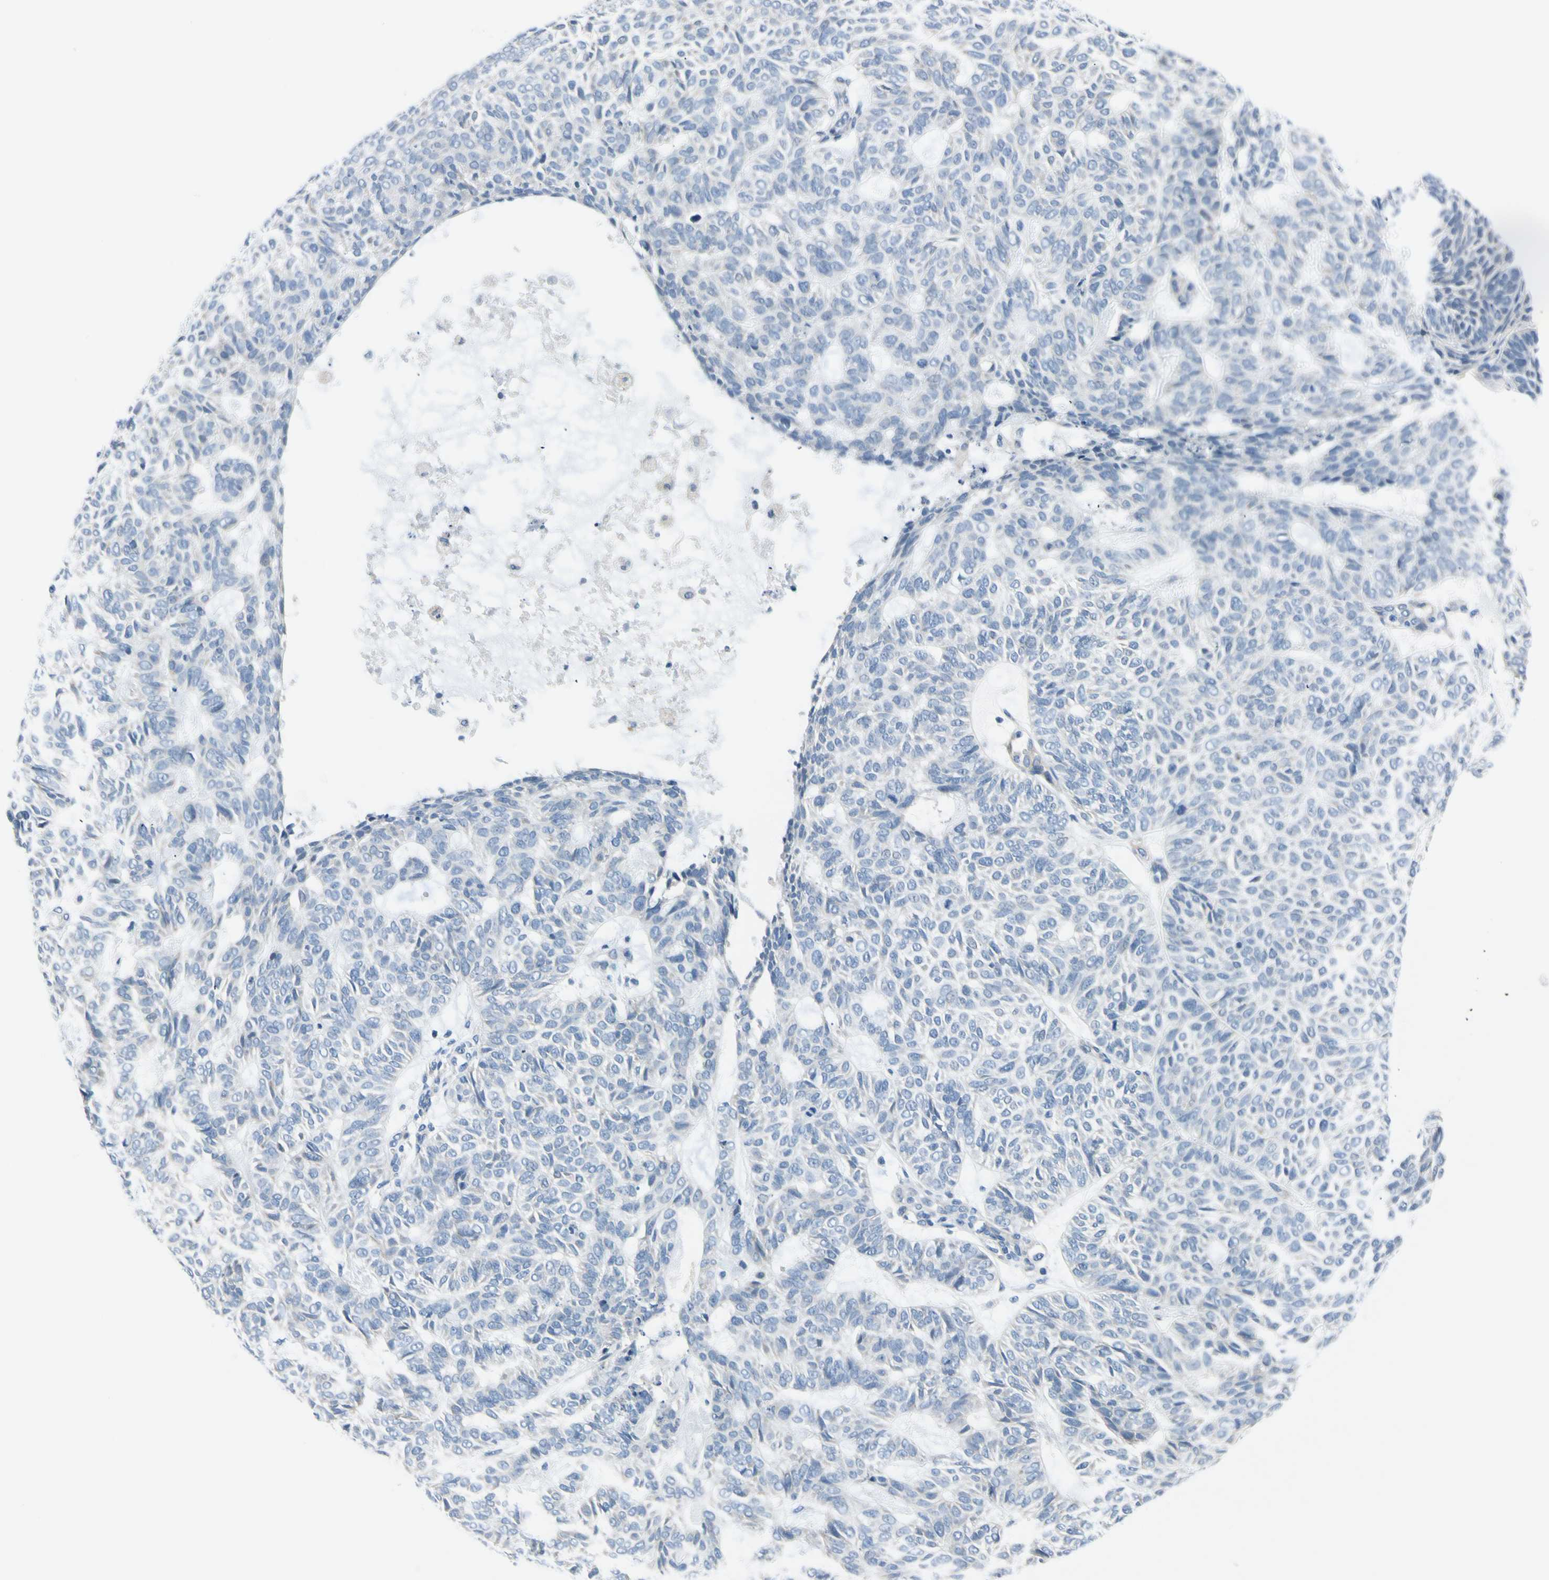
{"staining": {"intensity": "negative", "quantity": "none", "location": "none"}, "tissue": "skin cancer", "cell_type": "Tumor cells", "image_type": "cancer", "snomed": [{"axis": "morphology", "description": "Basal cell carcinoma"}, {"axis": "topography", "description": "Skin"}], "caption": "Skin cancer (basal cell carcinoma) was stained to show a protein in brown. There is no significant staining in tumor cells.", "gene": "FCER2", "patient": {"sex": "male", "age": 87}}